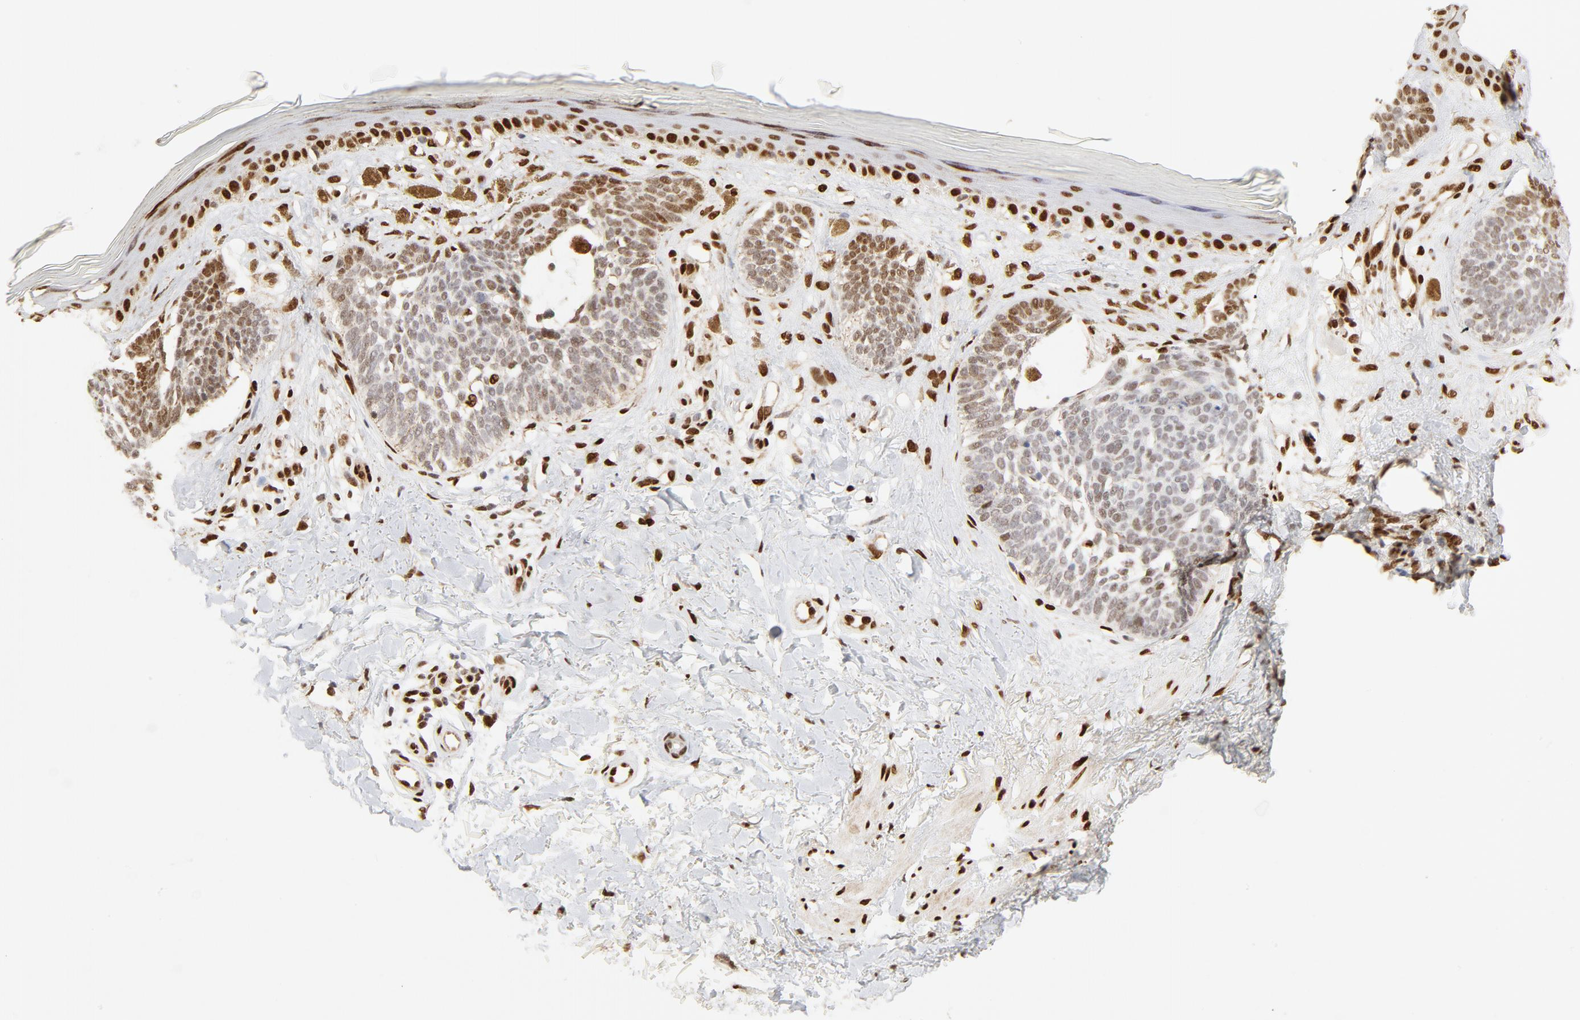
{"staining": {"intensity": "moderate", "quantity": "25%-75%", "location": "nuclear"}, "tissue": "skin cancer", "cell_type": "Tumor cells", "image_type": "cancer", "snomed": [{"axis": "morphology", "description": "Normal tissue, NOS"}, {"axis": "morphology", "description": "Basal cell carcinoma"}, {"axis": "topography", "description": "Skin"}], "caption": "Skin basal cell carcinoma stained for a protein reveals moderate nuclear positivity in tumor cells.", "gene": "MEF2A", "patient": {"sex": "female", "age": 58}}